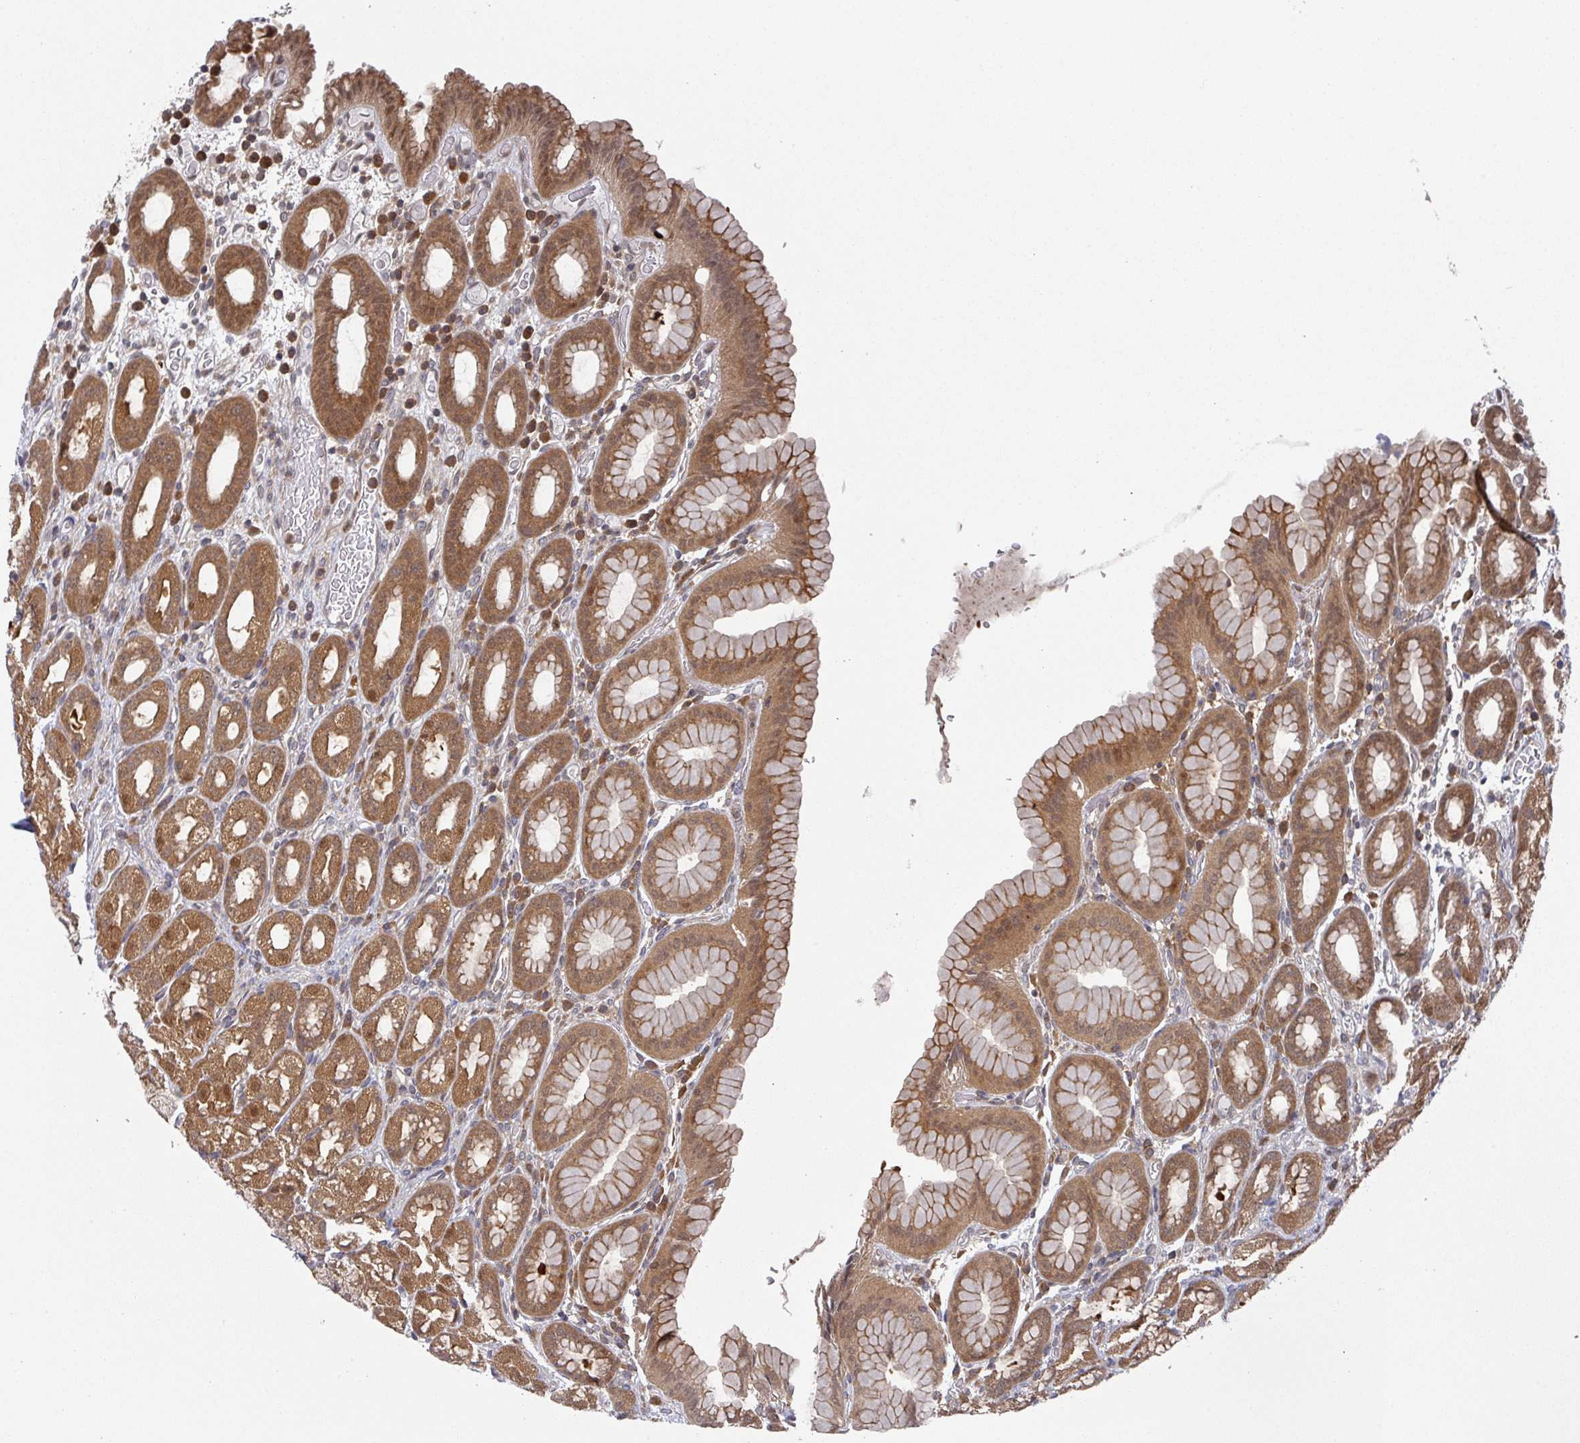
{"staining": {"intensity": "moderate", "quantity": ">75%", "location": "cytoplasmic/membranous,nuclear"}, "tissue": "stomach", "cell_type": "Glandular cells", "image_type": "normal", "snomed": [{"axis": "morphology", "description": "Normal tissue, NOS"}, {"axis": "topography", "description": "Stomach, upper"}, {"axis": "topography", "description": "Stomach, lower"}, {"axis": "topography", "description": "Small intestine"}], "caption": "This photomicrograph reveals IHC staining of unremarkable human stomach, with medium moderate cytoplasmic/membranous,nuclear positivity in approximately >75% of glandular cells.", "gene": "GOLGA7B", "patient": {"sex": "male", "age": 68}}